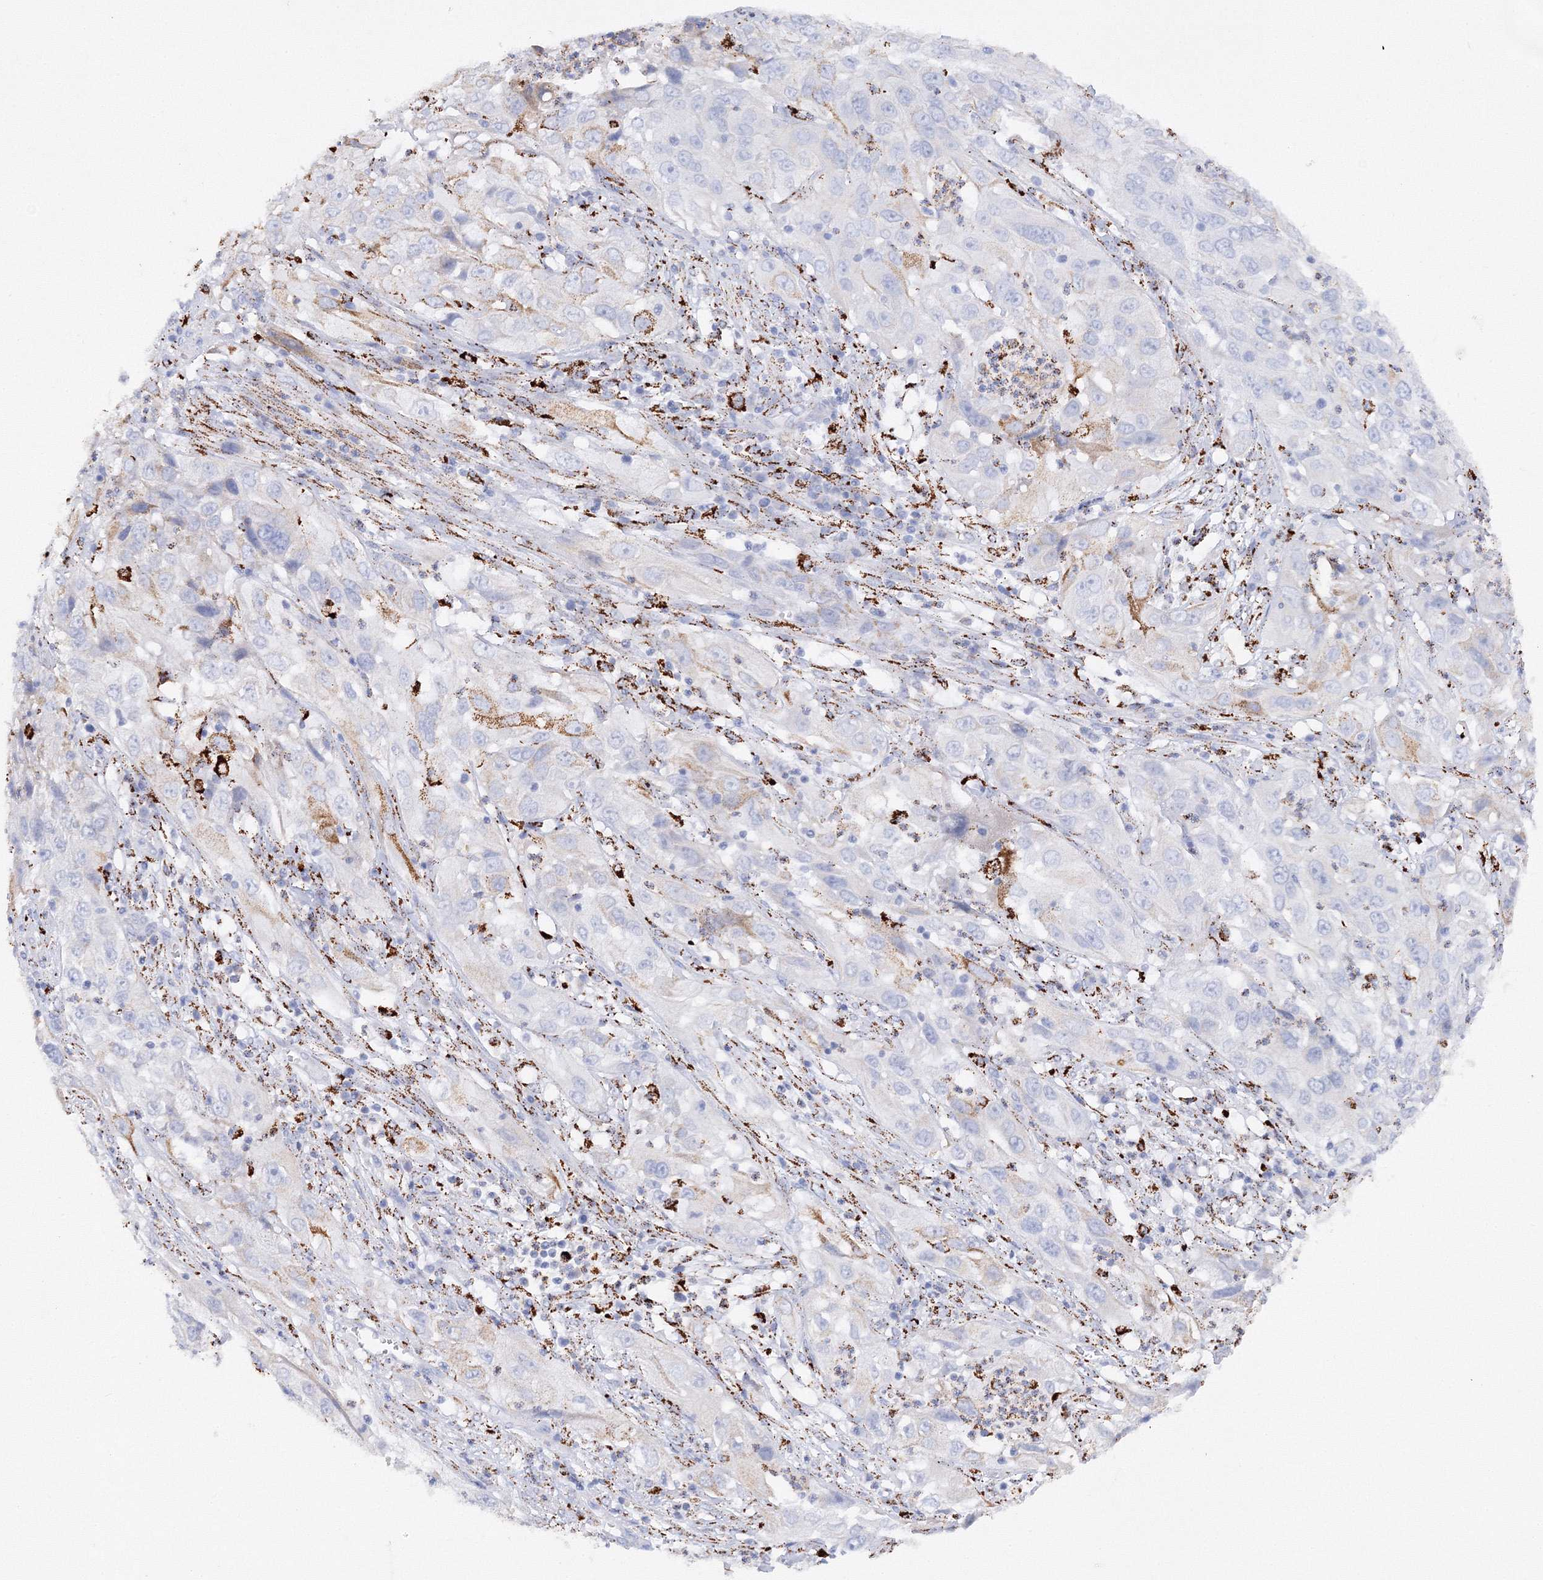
{"staining": {"intensity": "negative", "quantity": "none", "location": "none"}, "tissue": "cervical cancer", "cell_type": "Tumor cells", "image_type": "cancer", "snomed": [{"axis": "morphology", "description": "Squamous cell carcinoma, NOS"}, {"axis": "topography", "description": "Cervix"}], "caption": "IHC image of human squamous cell carcinoma (cervical) stained for a protein (brown), which displays no positivity in tumor cells.", "gene": "MERTK", "patient": {"sex": "female", "age": 32}}